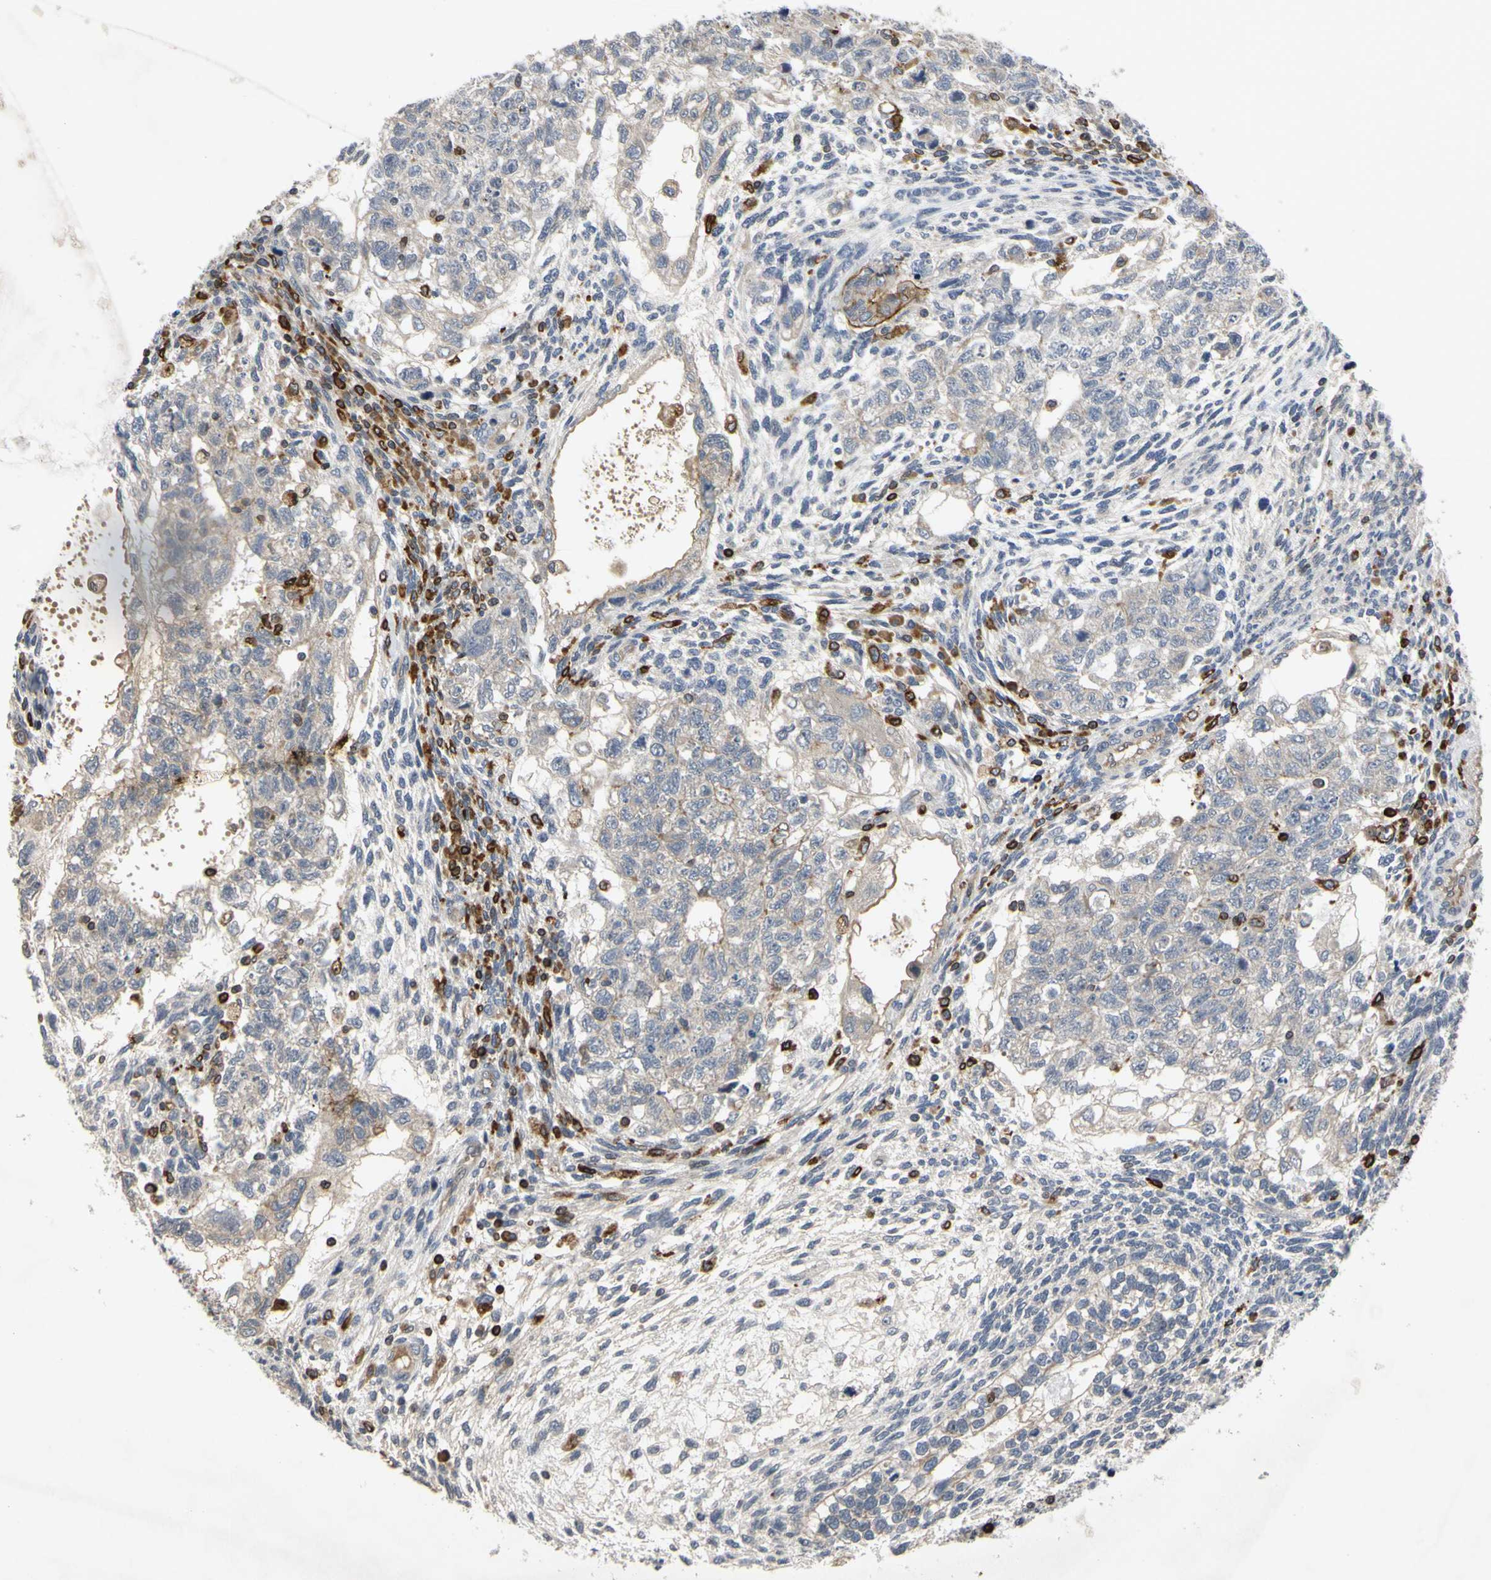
{"staining": {"intensity": "negative", "quantity": "none", "location": "none"}, "tissue": "testis cancer", "cell_type": "Tumor cells", "image_type": "cancer", "snomed": [{"axis": "morphology", "description": "Normal tissue, NOS"}, {"axis": "morphology", "description": "Carcinoma, Embryonal, NOS"}, {"axis": "topography", "description": "Testis"}], "caption": "Micrograph shows no significant protein expression in tumor cells of testis cancer (embryonal carcinoma).", "gene": "PLXNA2", "patient": {"sex": "male", "age": 36}}